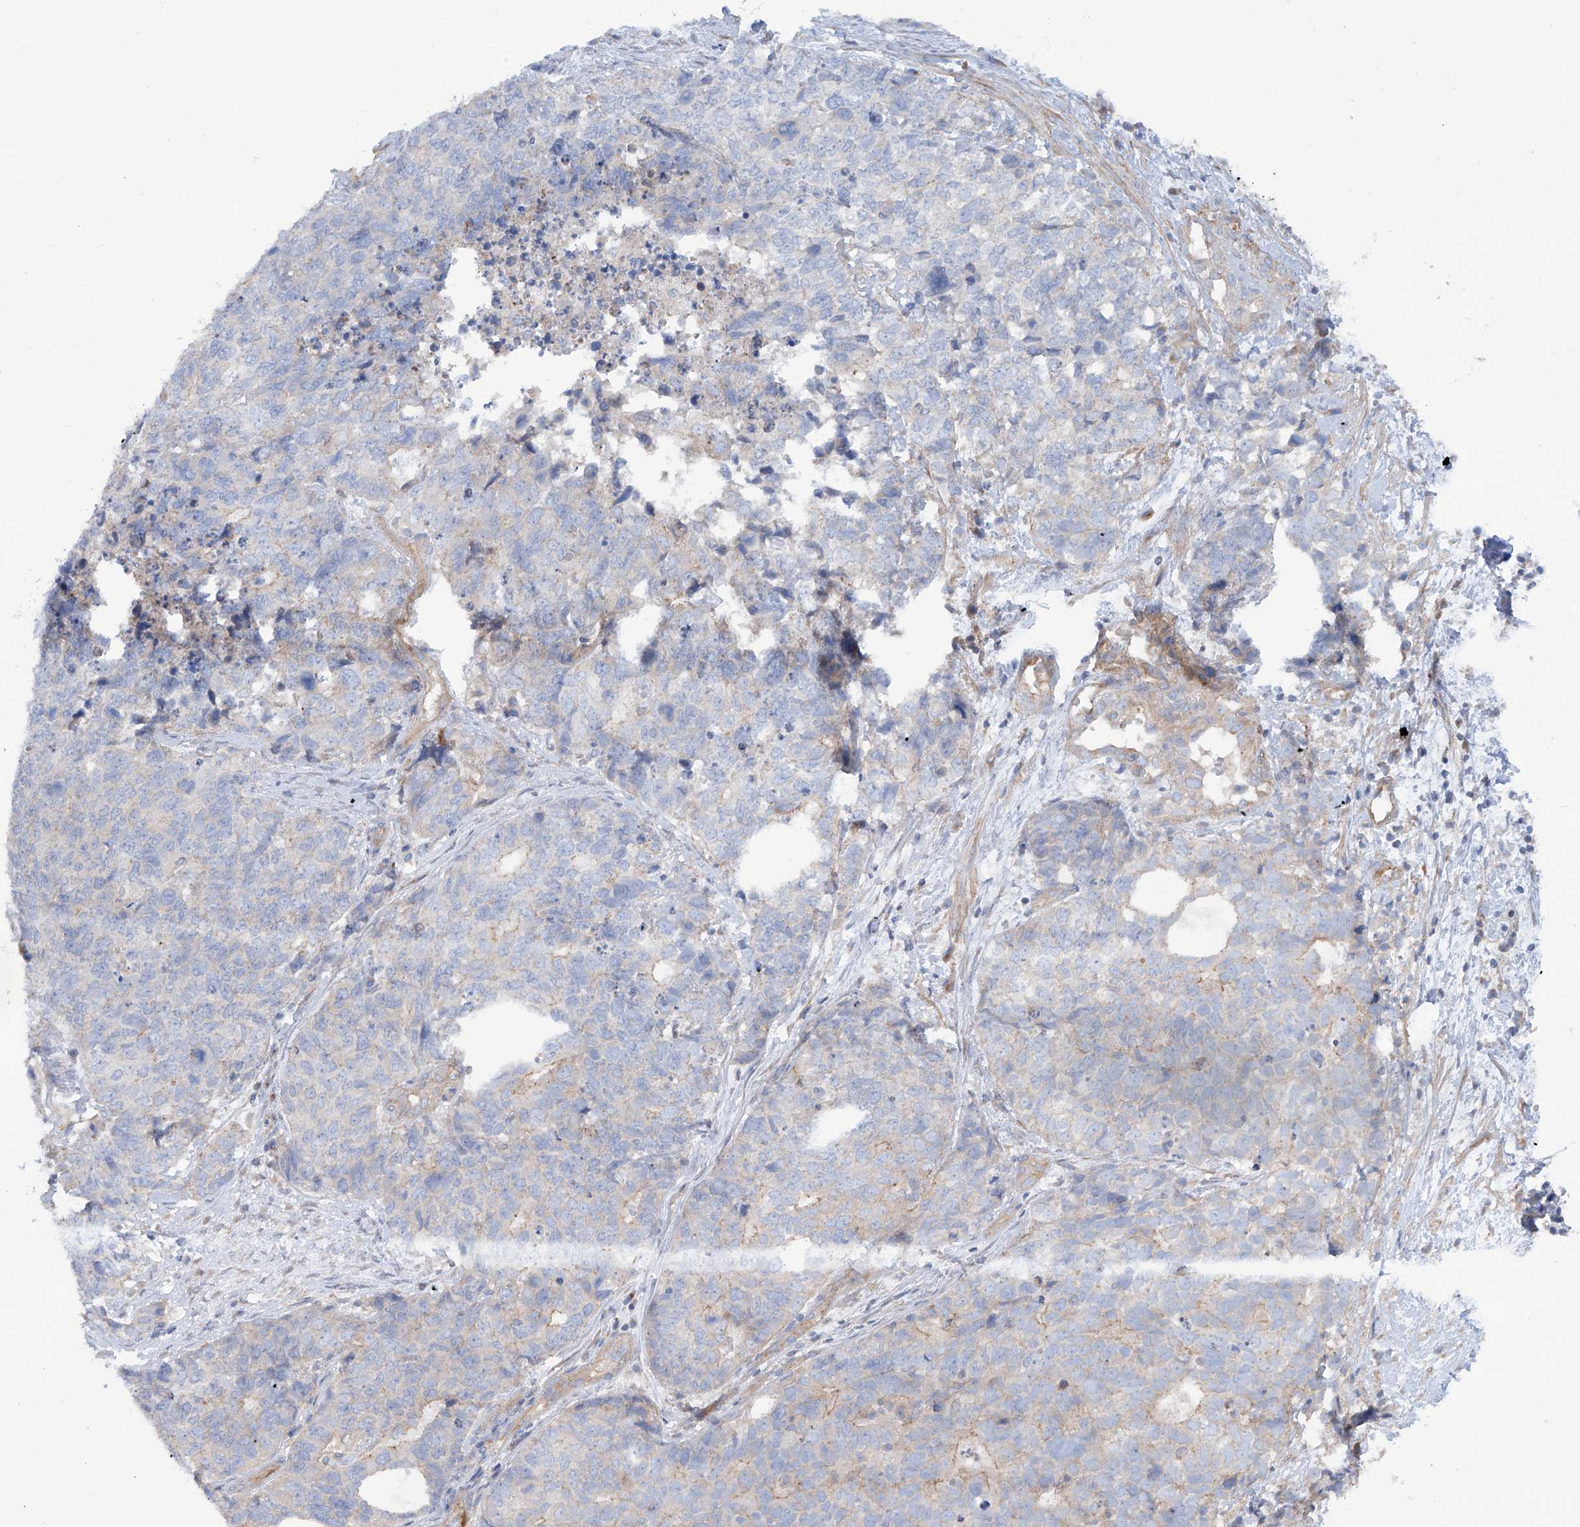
{"staining": {"intensity": "negative", "quantity": "none", "location": "none"}, "tissue": "cervical cancer", "cell_type": "Tumor cells", "image_type": "cancer", "snomed": [{"axis": "morphology", "description": "Squamous cell carcinoma, NOS"}, {"axis": "topography", "description": "Cervix"}], "caption": "Cervical squamous cell carcinoma stained for a protein using immunohistochemistry (IHC) exhibits no staining tumor cells.", "gene": "TMEM209", "patient": {"sex": "female", "age": 63}}